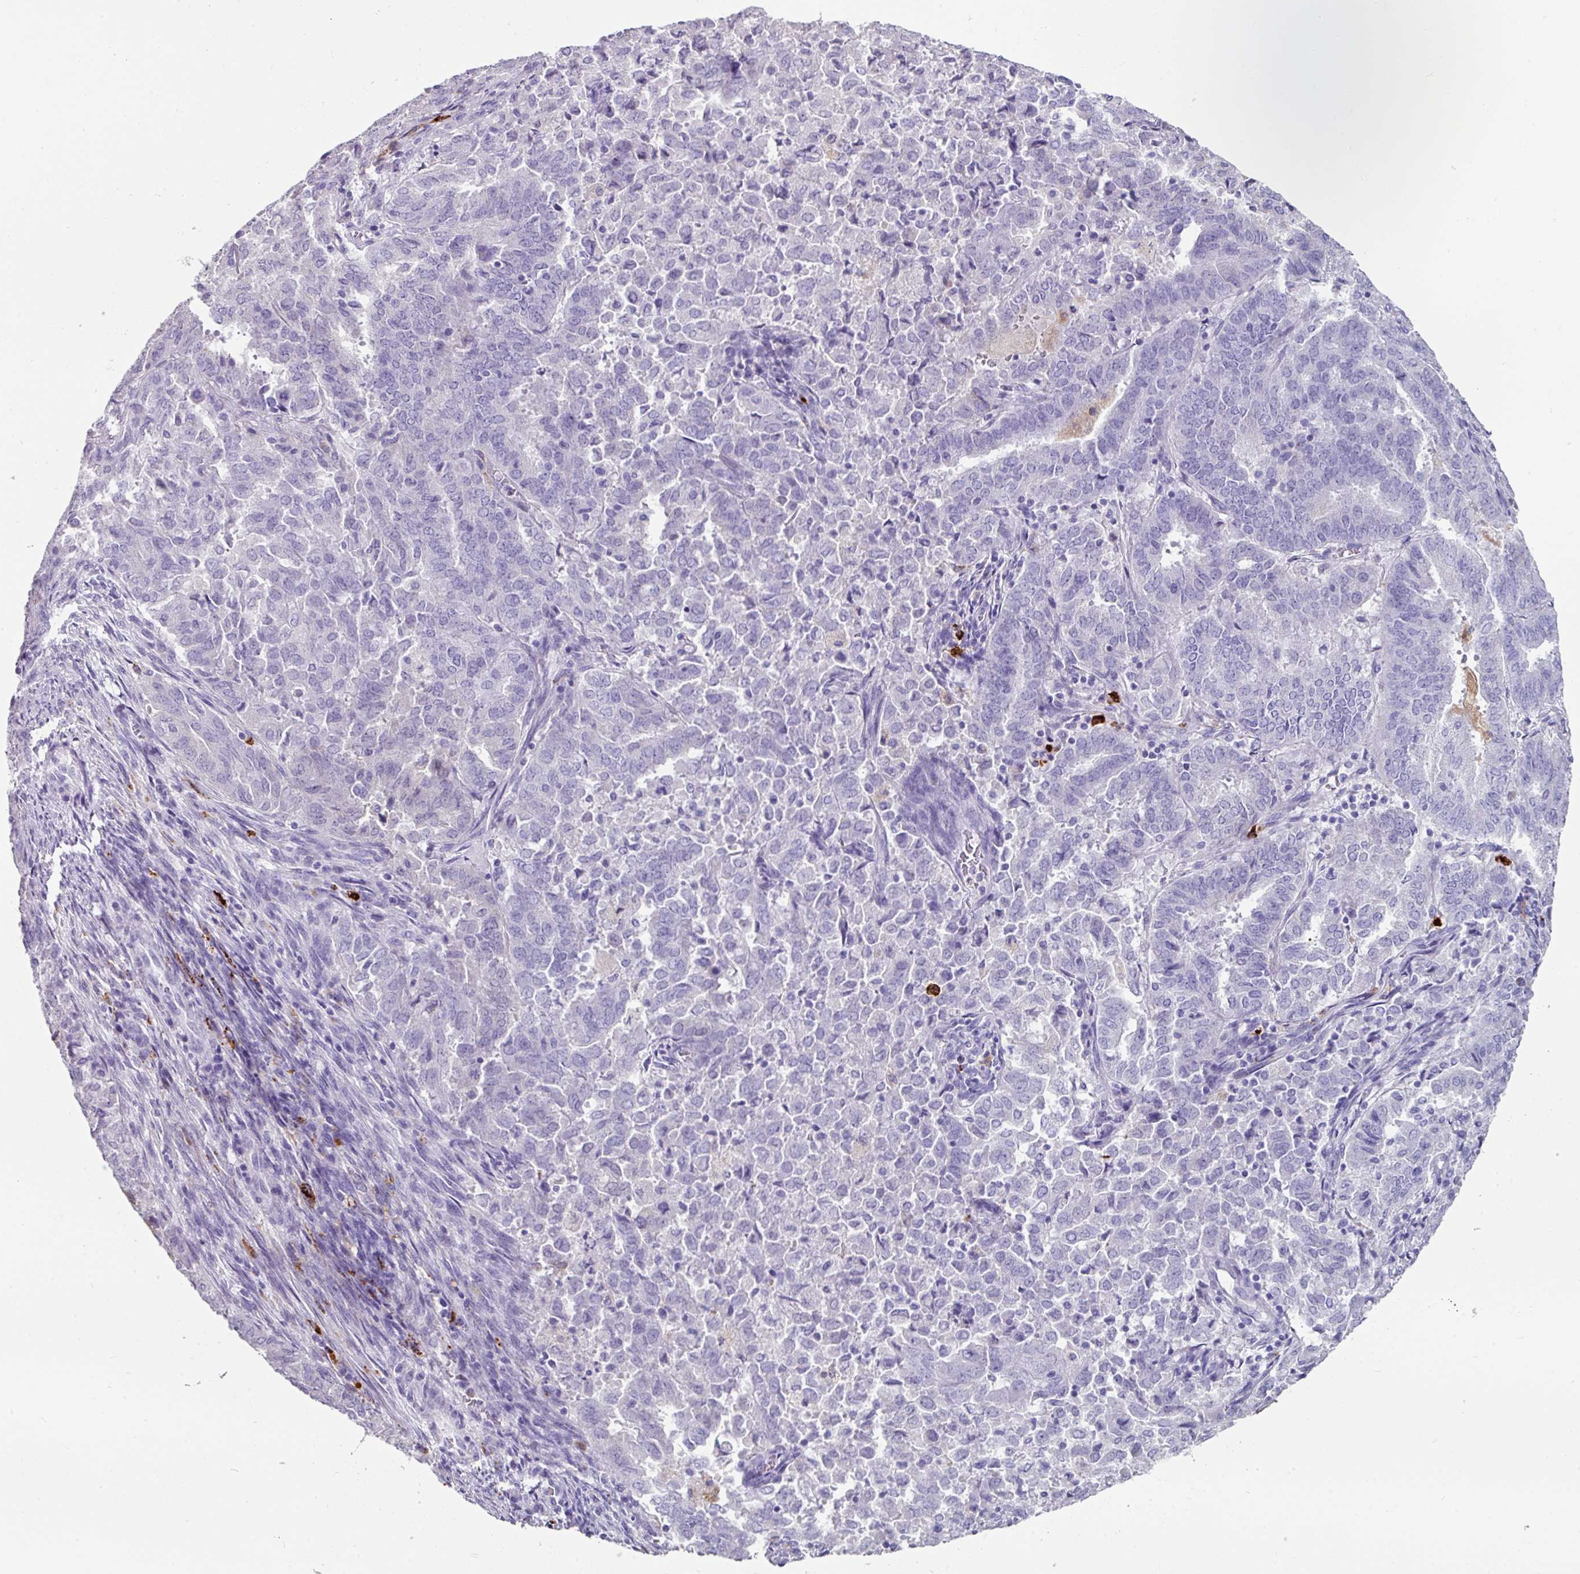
{"staining": {"intensity": "negative", "quantity": "none", "location": "none"}, "tissue": "endometrial cancer", "cell_type": "Tumor cells", "image_type": "cancer", "snomed": [{"axis": "morphology", "description": "Adenocarcinoma, NOS"}, {"axis": "topography", "description": "Endometrium"}], "caption": "There is no significant staining in tumor cells of adenocarcinoma (endometrial).", "gene": "CPVL", "patient": {"sex": "female", "age": 72}}